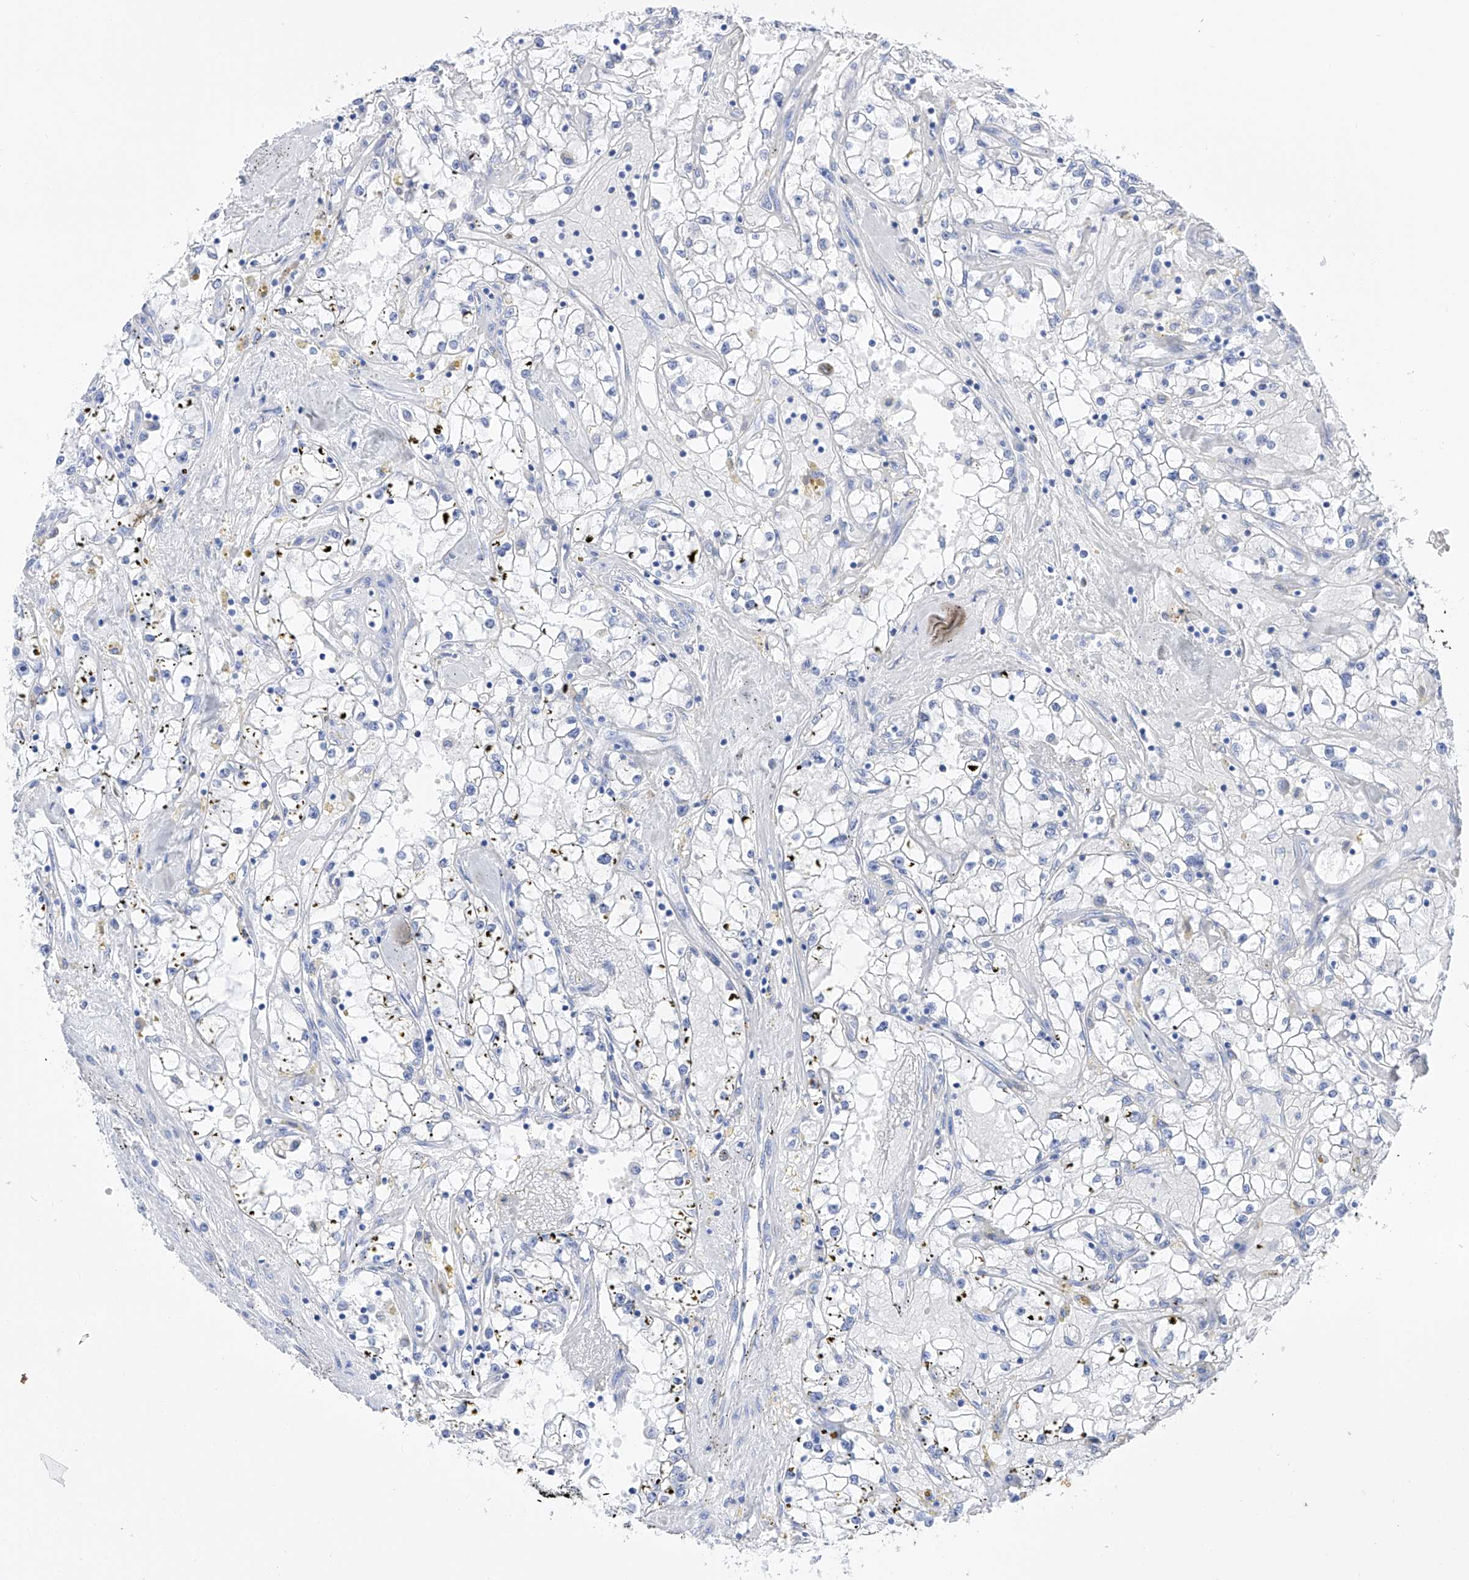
{"staining": {"intensity": "negative", "quantity": "none", "location": "none"}, "tissue": "renal cancer", "cell_type": "Tumor cells", "image_type": "cancer", "snomed": [{"axis": "morphology", "description": "Adenocarcinoma, NOS"}, {"axis": "topography", "description": "Kidney"}], "caption": "The image displays no significant positivity in tumor cells of renal adenocarcinoma.", "gene": "FLG", "patient": {"sex": "male", "age": 56}}